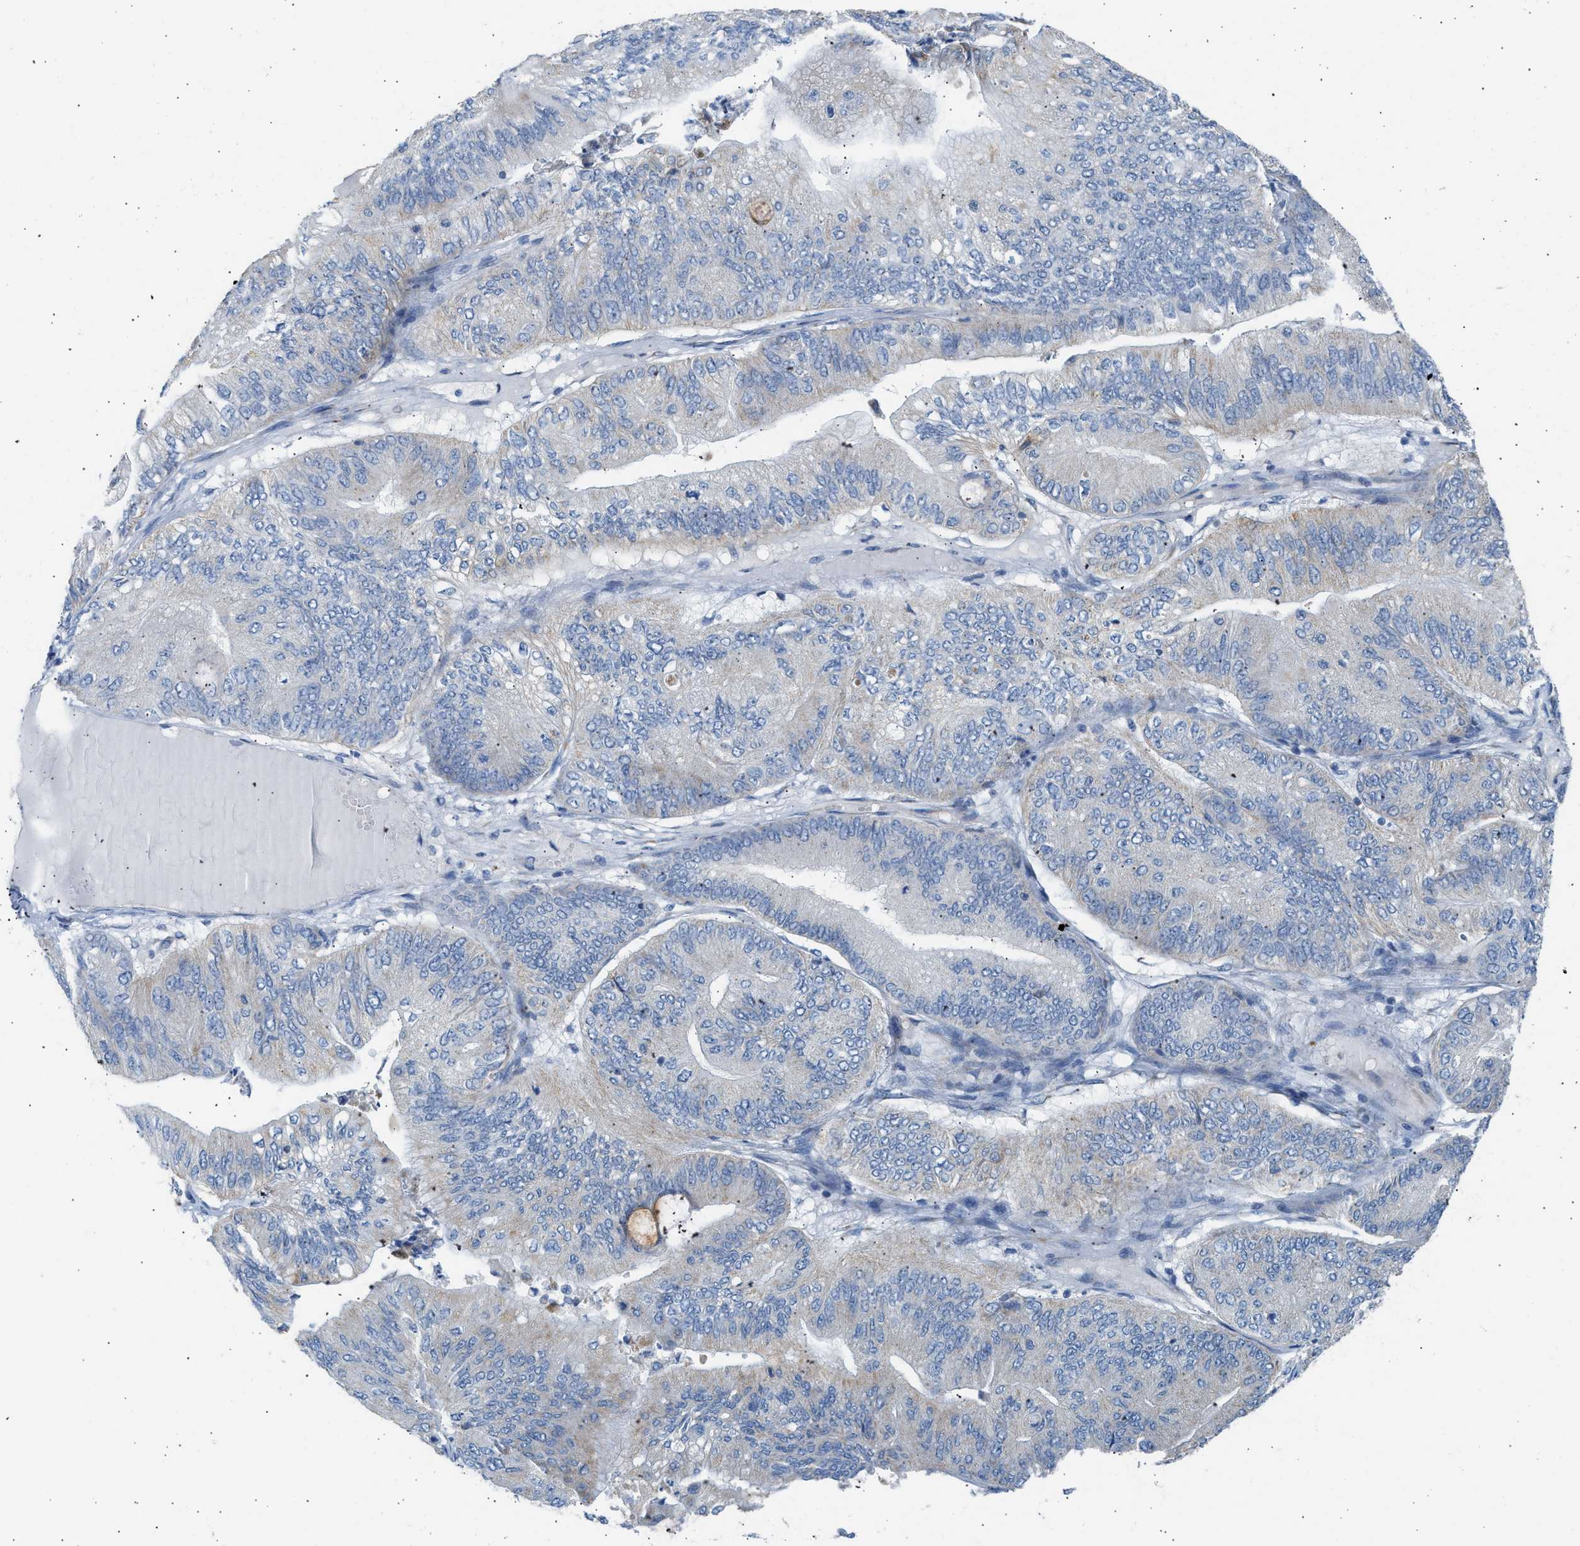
{"staining": {"intensity": "weak", "quantity": "<25%", "location": "cytoplasmic/membranous"}, "tissue": "ovarian cancer", "cell_type": "Tumor cells", "image_type": "cancer", "snomed": [{"axis": "morphology", "description": "Cystadenocarcinoma, mucinous, NOS"}, {"axis": "topography", "description": "Ovary"}], "caption": "Immunohistochemistry micrograph of mucinous cystadenocarcinoma (ovarian) stained for a protein (brown), which shows no positivity in tumor cells. Brightfield microscopy of IHC stained with DAB (3,3'-diaminobenzidine) (brown) and hematoxylin (blue), captured at high magnification.", "gene": "NDUFS8", "patient": {"sex": "female", "age": 61}}